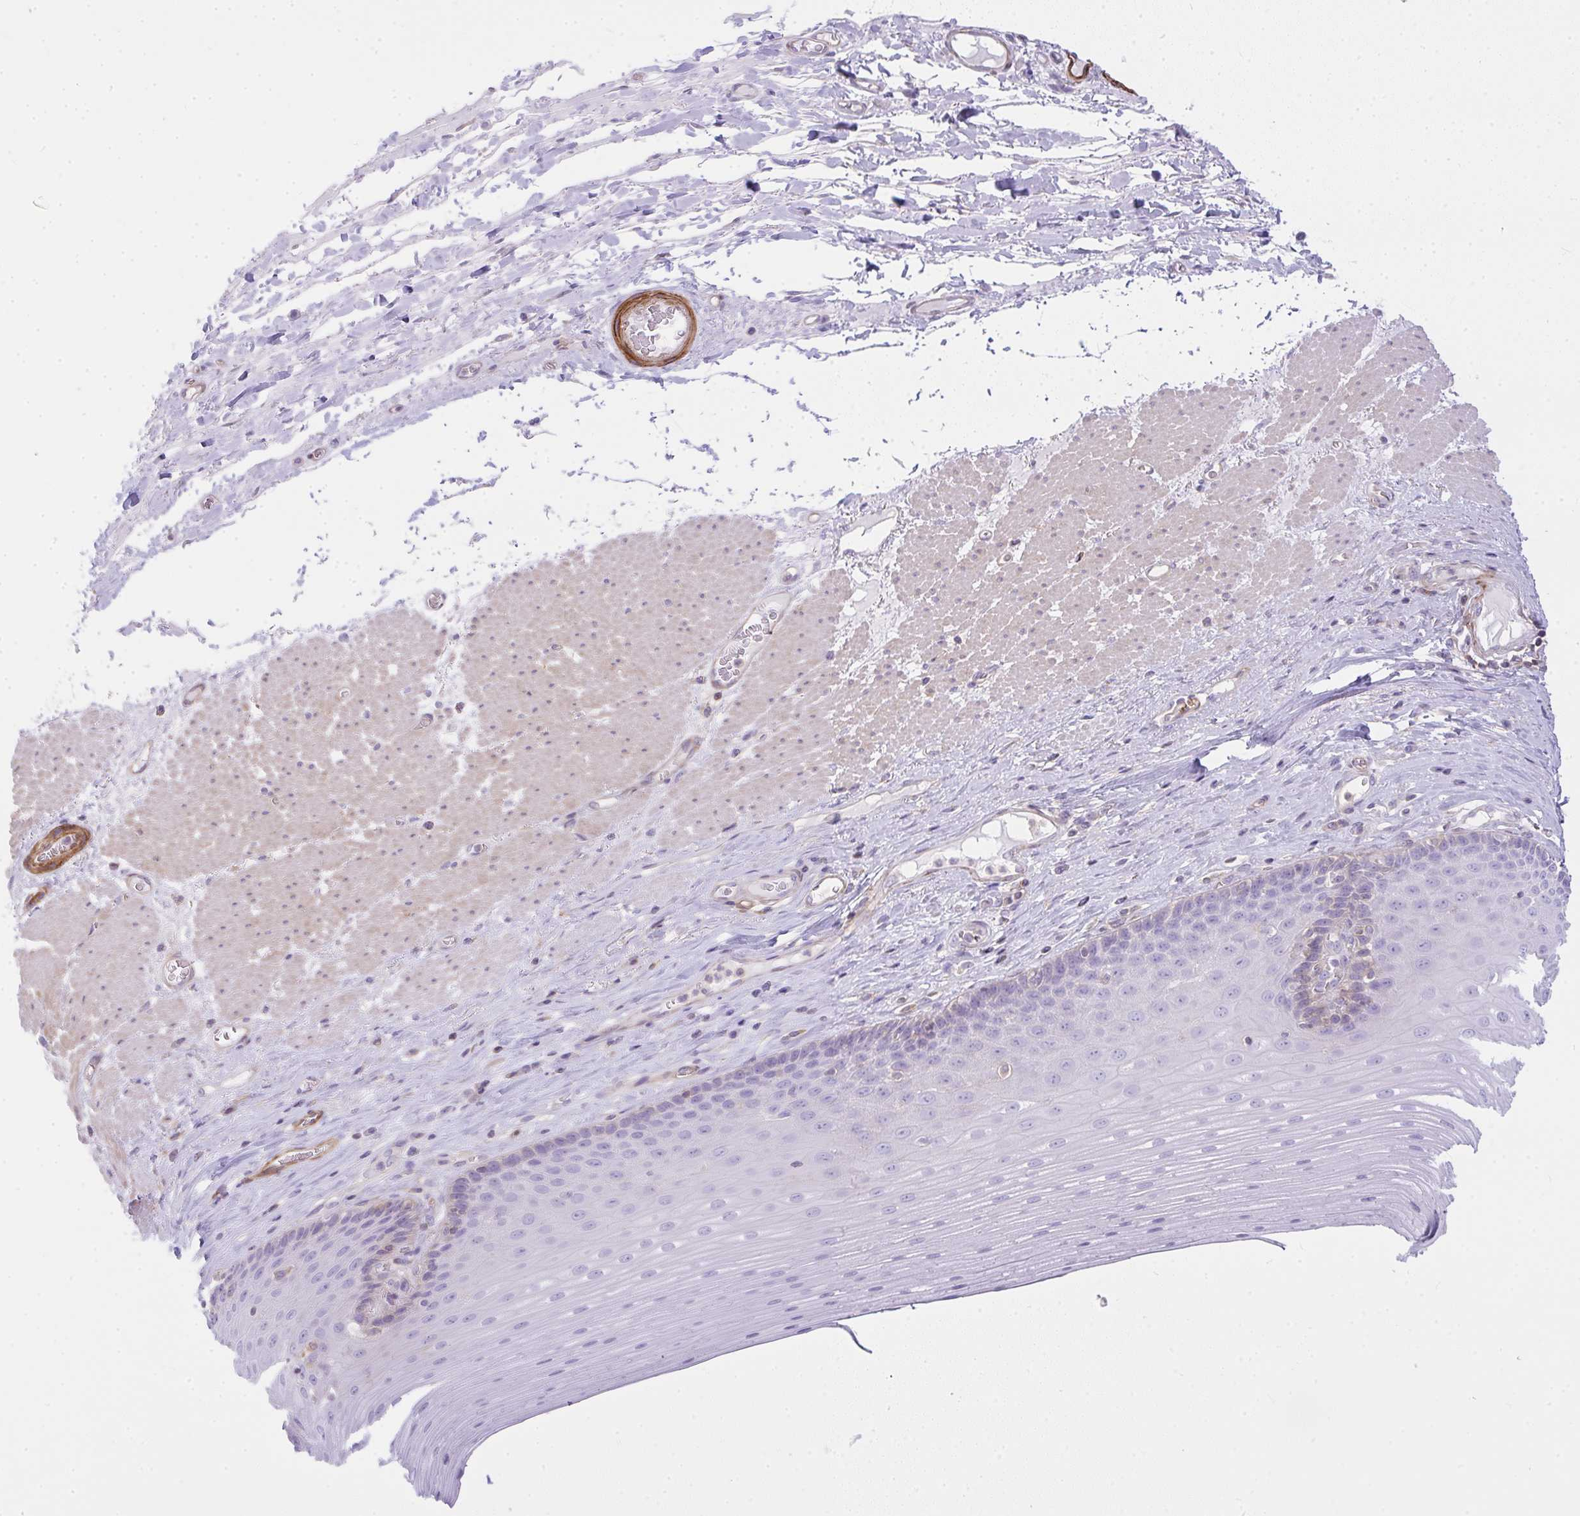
{"staining": {"intensity": "weak", "quantity": "<25%", "location": "cytoplasmic/membranous"}, "tissue": "esophagus", "cell_type": "Squamous epithelial cells", "image_type": "normal", "snomed": [{"axis": "morphology", "description": "Normal tissue, NOS"}, {"axis": "topography", "description": "Esophagus"}], "caption": "Immunohistochemical staining of normal esophagus displays no significant staining in squamous epithelial cells.", "gene": "CDRT15", "patient": {"sex": "male", "age": 62}}